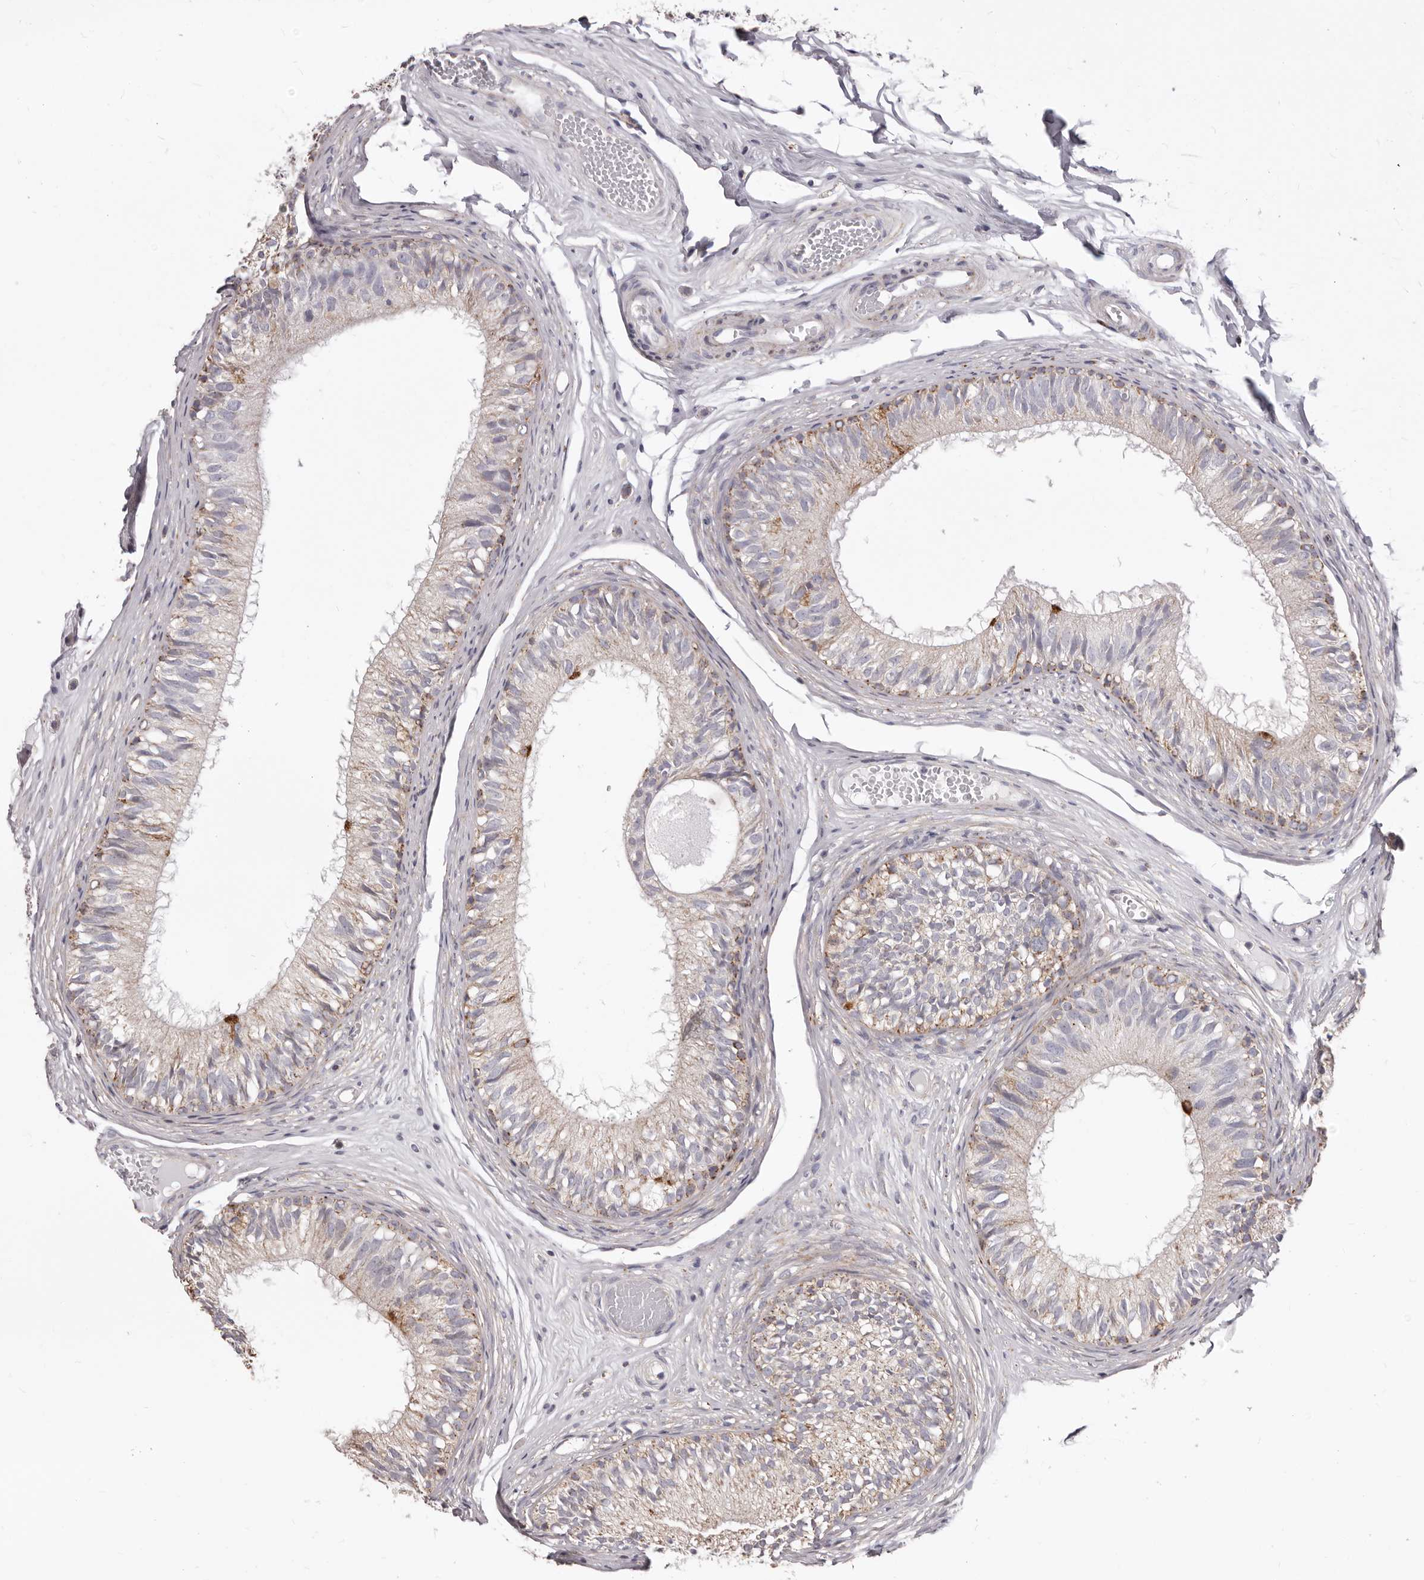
{"staining": {"intensity": "weak", "quantity": "<25%", "location": "cytoplasmic/membranous"}, "tissue": "epididymis", "cell_type": "Glandular cells", "image_type": "normal", "snomed": [{"axis": "morphology", "description": "Normal tissue, NOS"}, {"axis": "morphology", "description": "Seminoma in situ"}, {"axis": "topography", "description": "Testis"}, {"axis": "topography", "description": "Epididymis"}], "caption": "Immunohistochemistry photomicrograph of unremarkable human epididymis stained for a protein (brown), which displays no expression in glandular cells.", "gene": "PRMT2", "patient": {"sex": "male", "age": 28}}